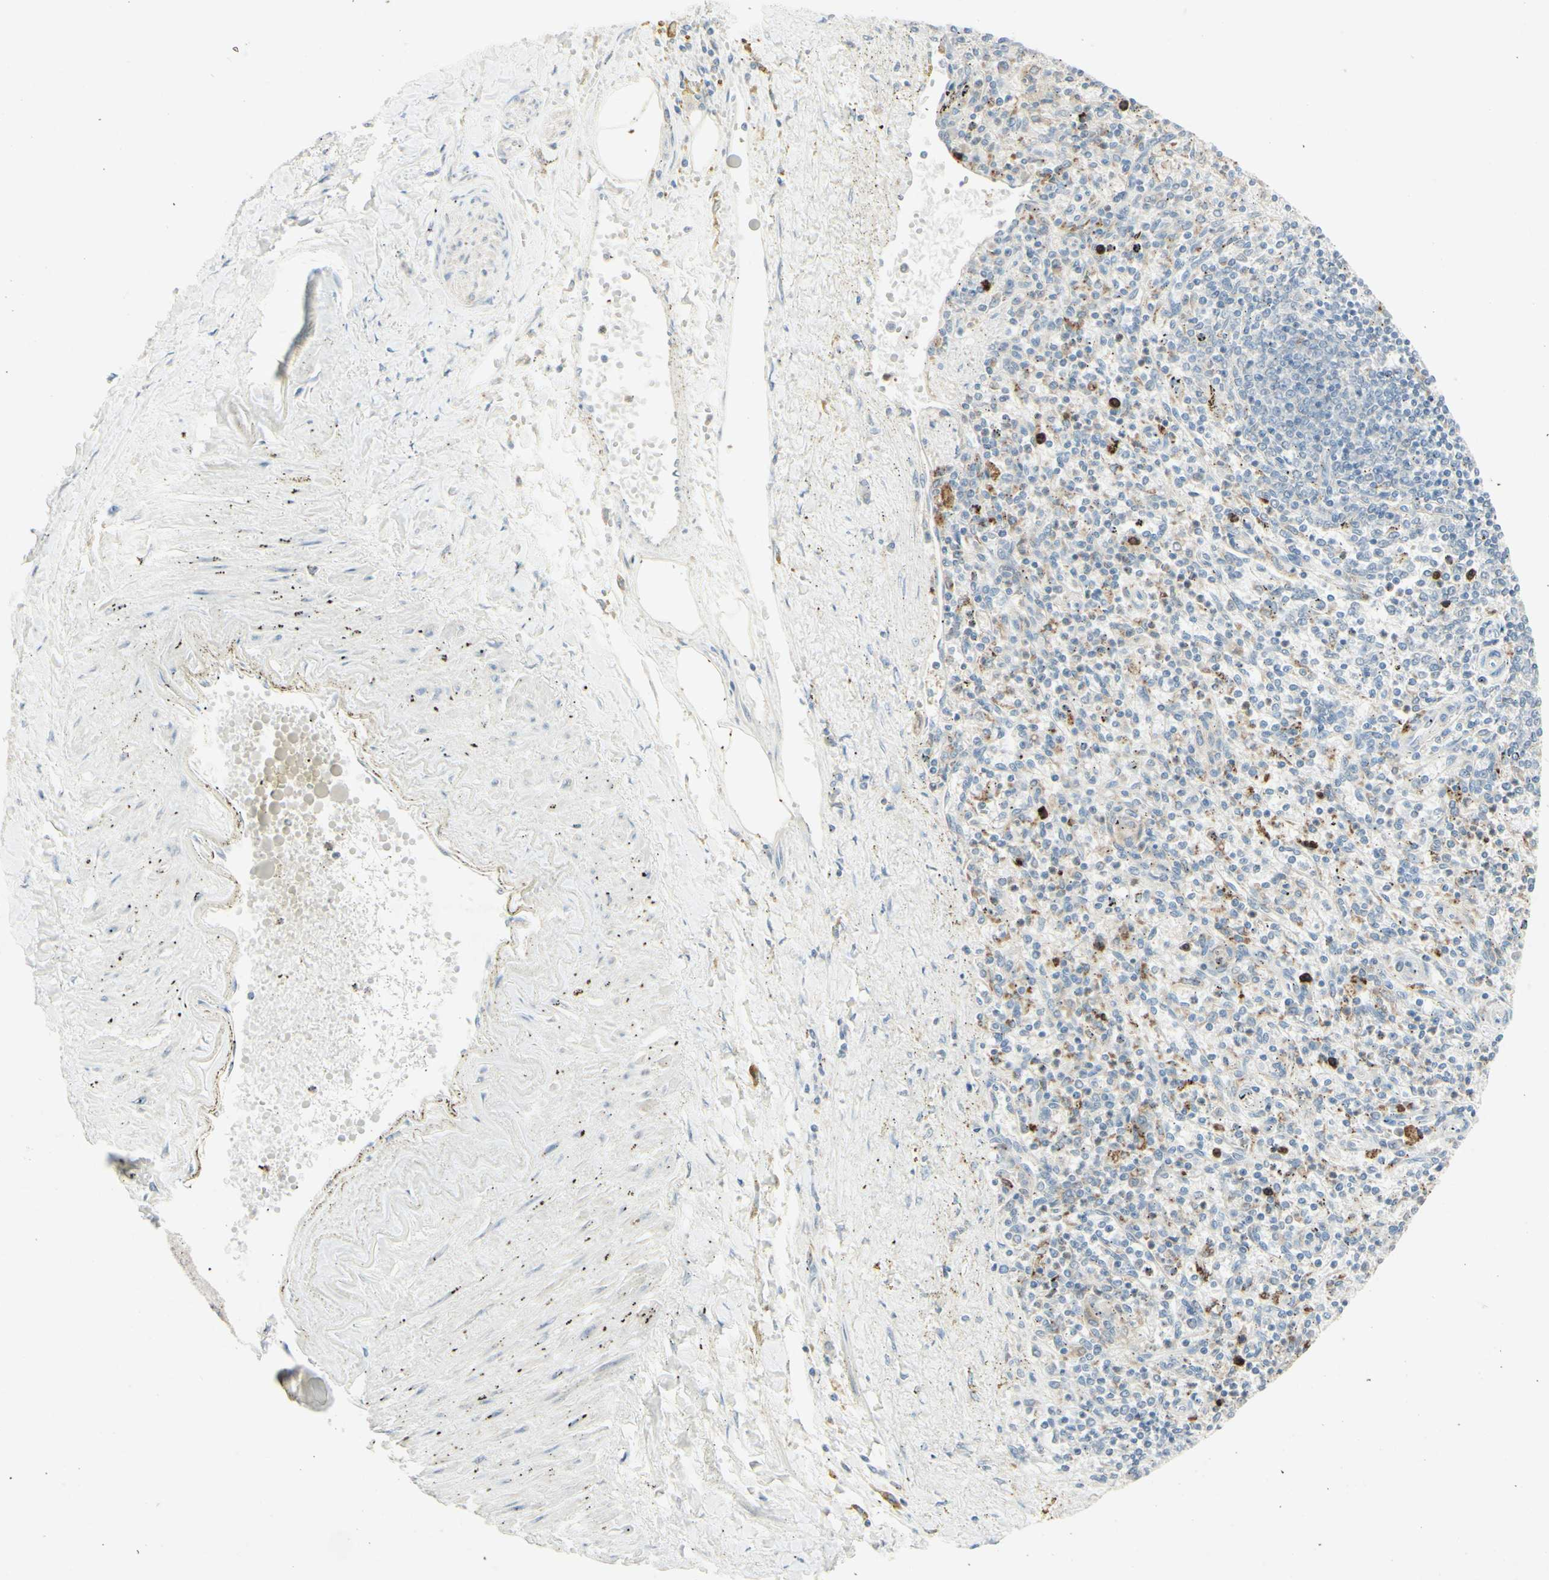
{"staining": {"intensity": "strong", "quantity": "<25%", "location": "cytoplasmic/membranous"}, "tissue": "spleen", "cell_type": "Cells in red pulp", "image_type": "normal", "snomed": [{"axis": "morphology", "description": "Normal tissue, NOS"}, {"axis": "topography", "description": "Spleen"}], "caption": "High-magnification brightfield microscopy of benign spleen stained with DAB (brown) and counterstained with hematoxylin (blue). cells in red pulp exhibit strong cytoplasmic/membranous positivity is appreciated in approximately<25% of cells. (Brightfield microscopy of DAB IHC at high magnification).", "gene": "ATP6V1B1", "patient": {"sex": "male", "age": 72}}